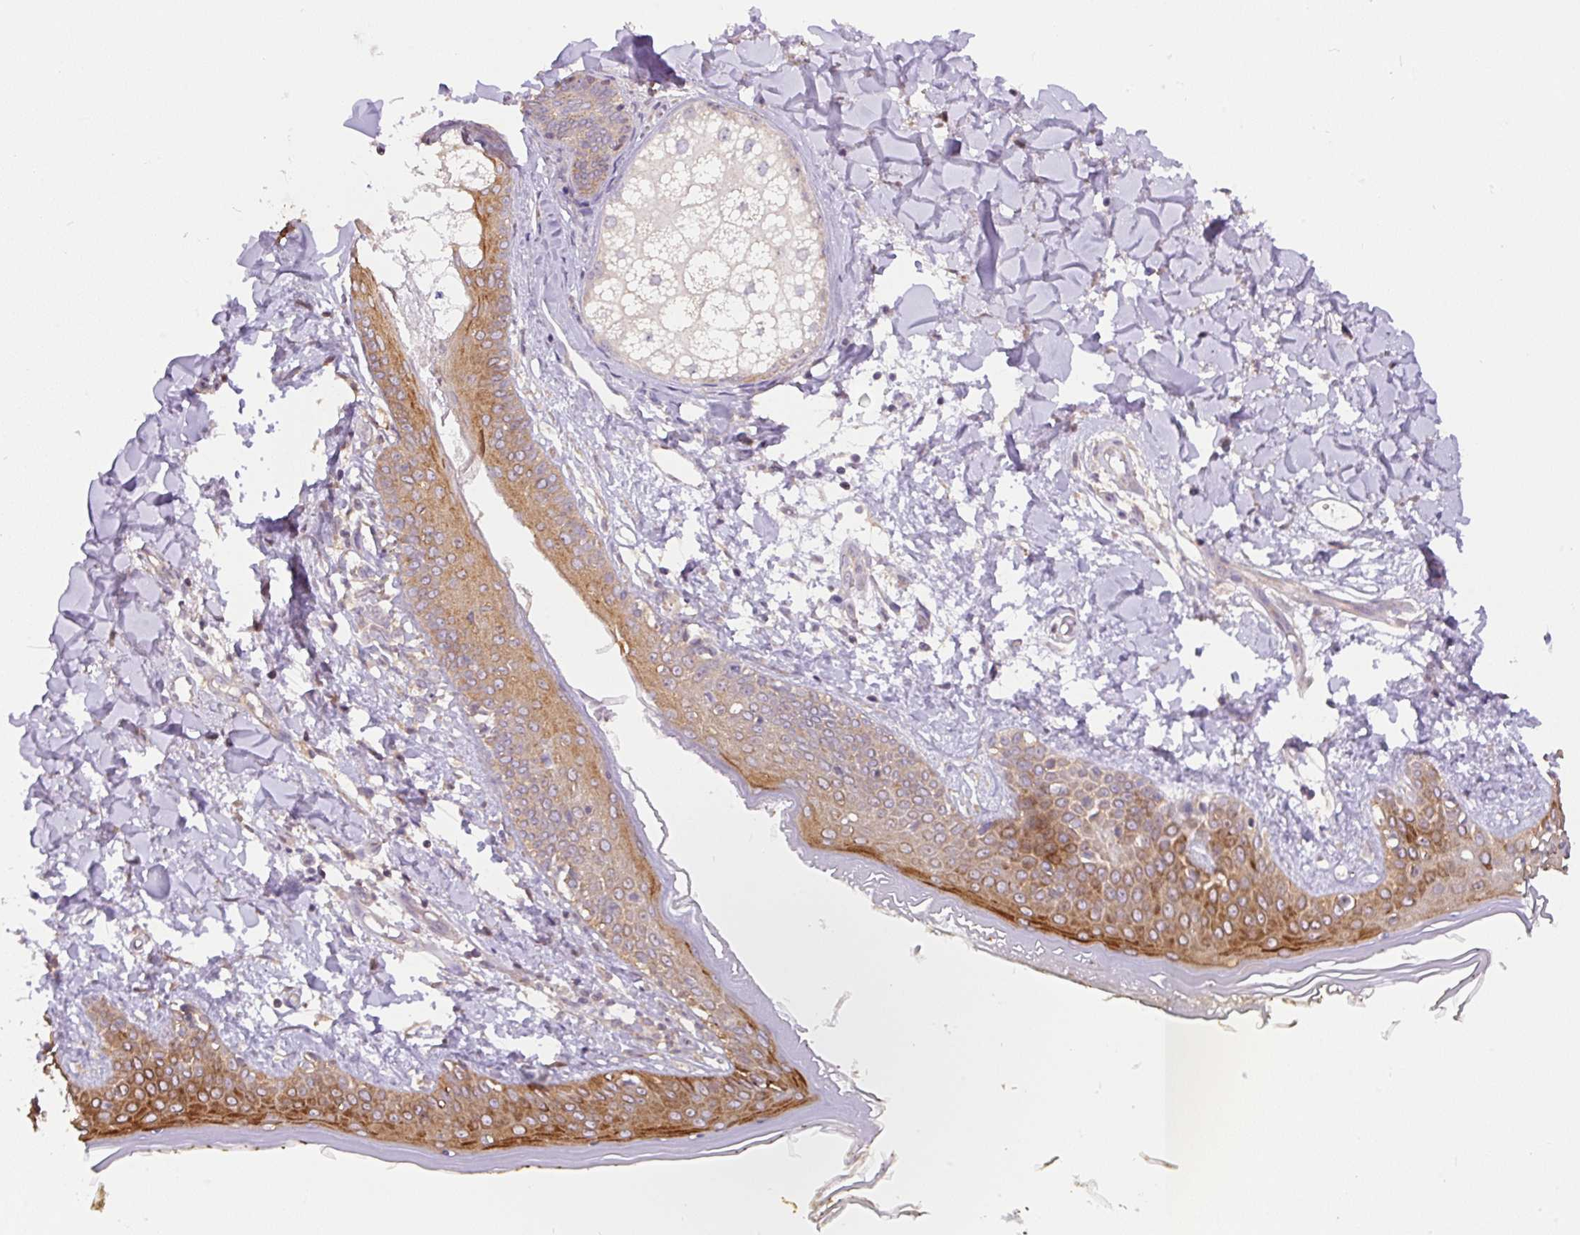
{"staining": {"intensity": "moderate", "quantity": ">75%", "location": "cytoplasmic/membranous"}, "tissue": "skin", "cell_type": "Fibroblasts", "image_type": "normal", "snomed": [{"axis": "morphology", "description": "Normal tissue, NOS"}, {"axis": "topography", "description": "Skin"}], "caption": "Skin stained with DAB IHC shows medium levels of moderate cytoplasmic/membranous staining in approximately >75% of fibroblasts.", "gene": "COX8A", "patient": {"sex": "female", "age": 34}}